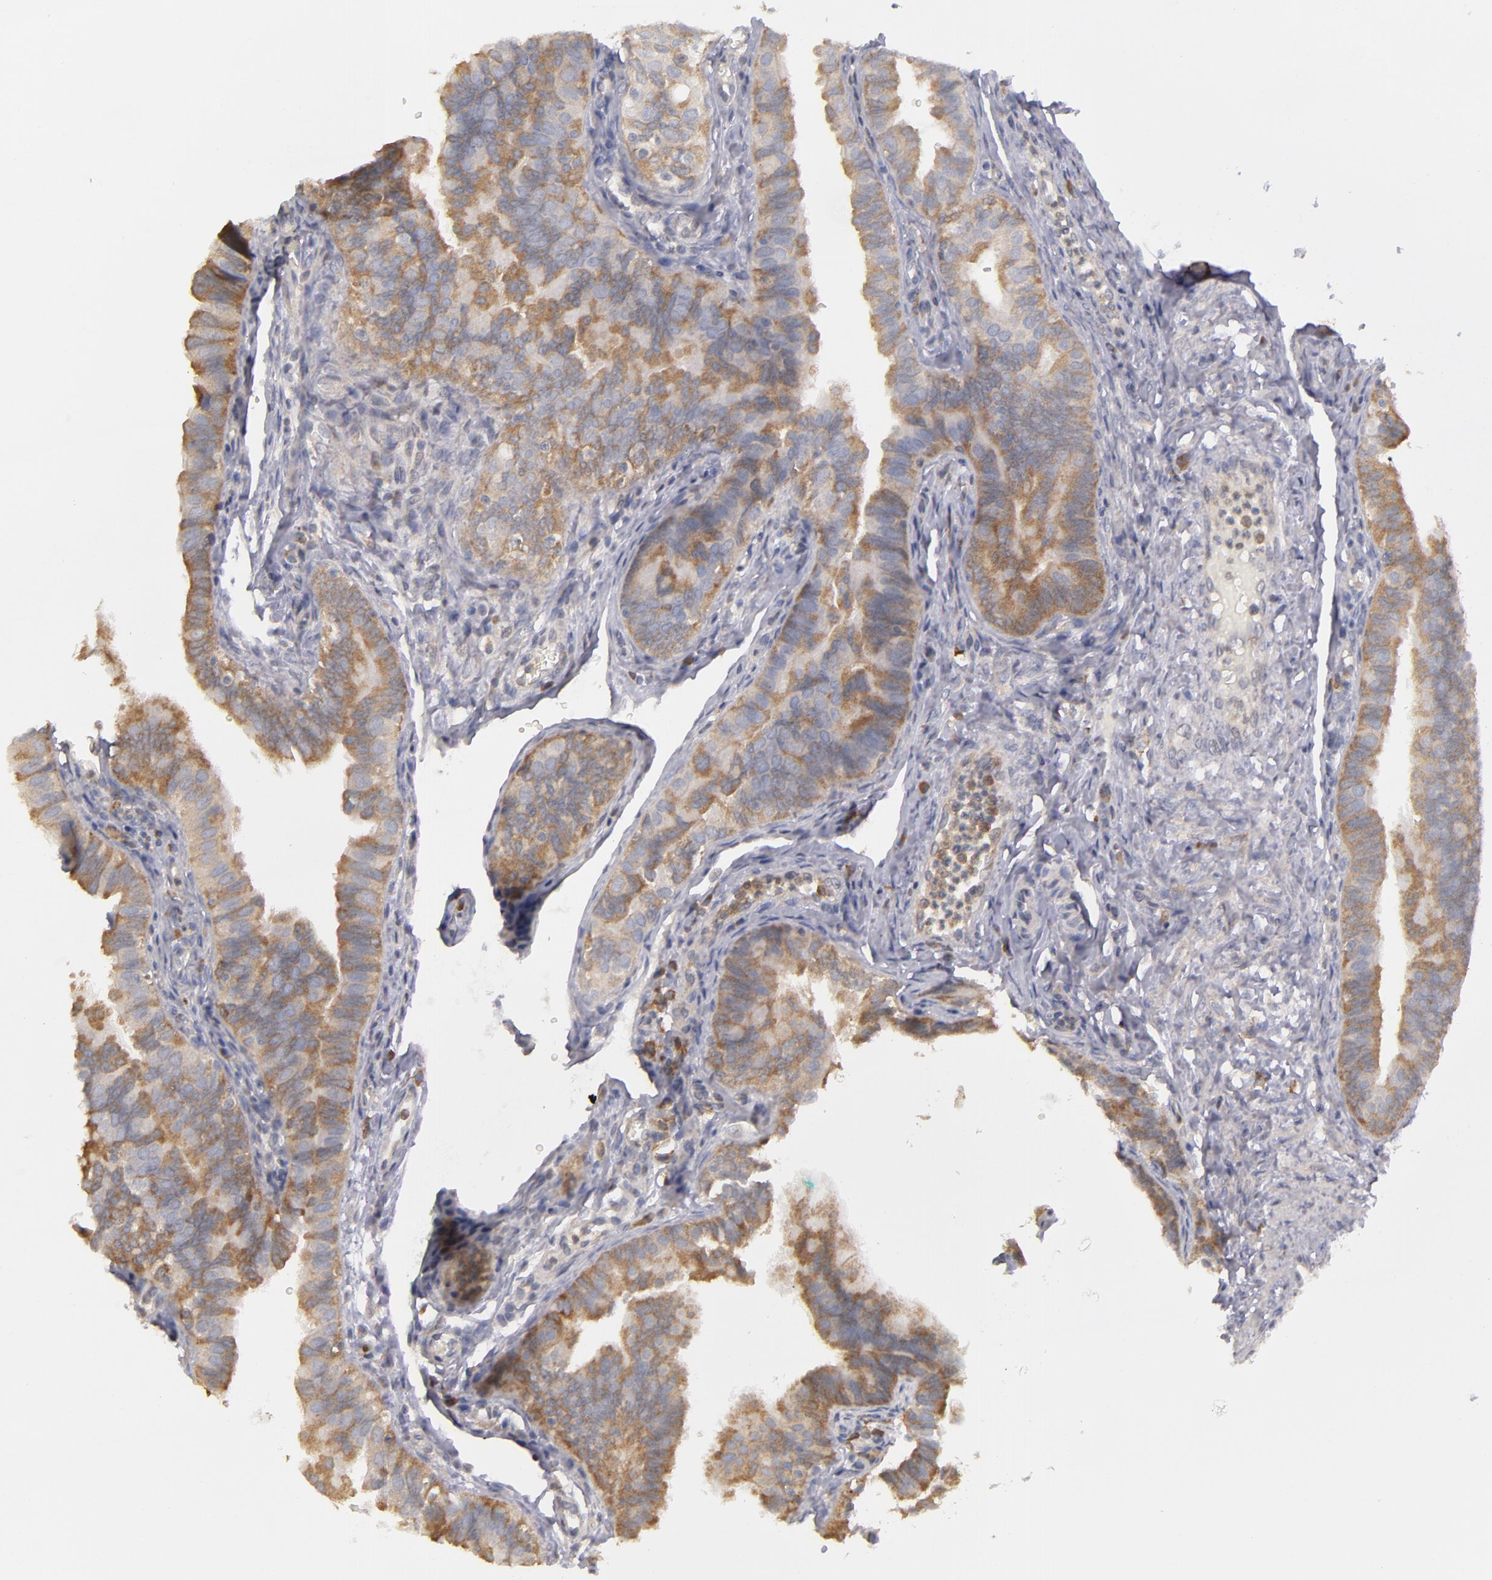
{"staining": {"intensity": "moderate", "quantity": ">75%", "location": "cytoplasmic/membranous"}, "tissue": "fallopian tube", "cell_type": "Glandular cells", "image_type": "normal", "snomed": [{"axis": "morphology", "description": "Normal tissue, NOS"}, {"axis": "topography", "description": "Fallopian tube"}, {"axis": "topography", "description": "Ovary"}], "caption": "DAB (3,3'-diaminobenzidine) immunohistochemical staining of normal human fallopian tube reveals moderate cytoplasmic/membranous protein staining in approximately >75% of glandular cells.", "gene": "MTHFD1", "patient": {"sex": "female", "age": 51}}